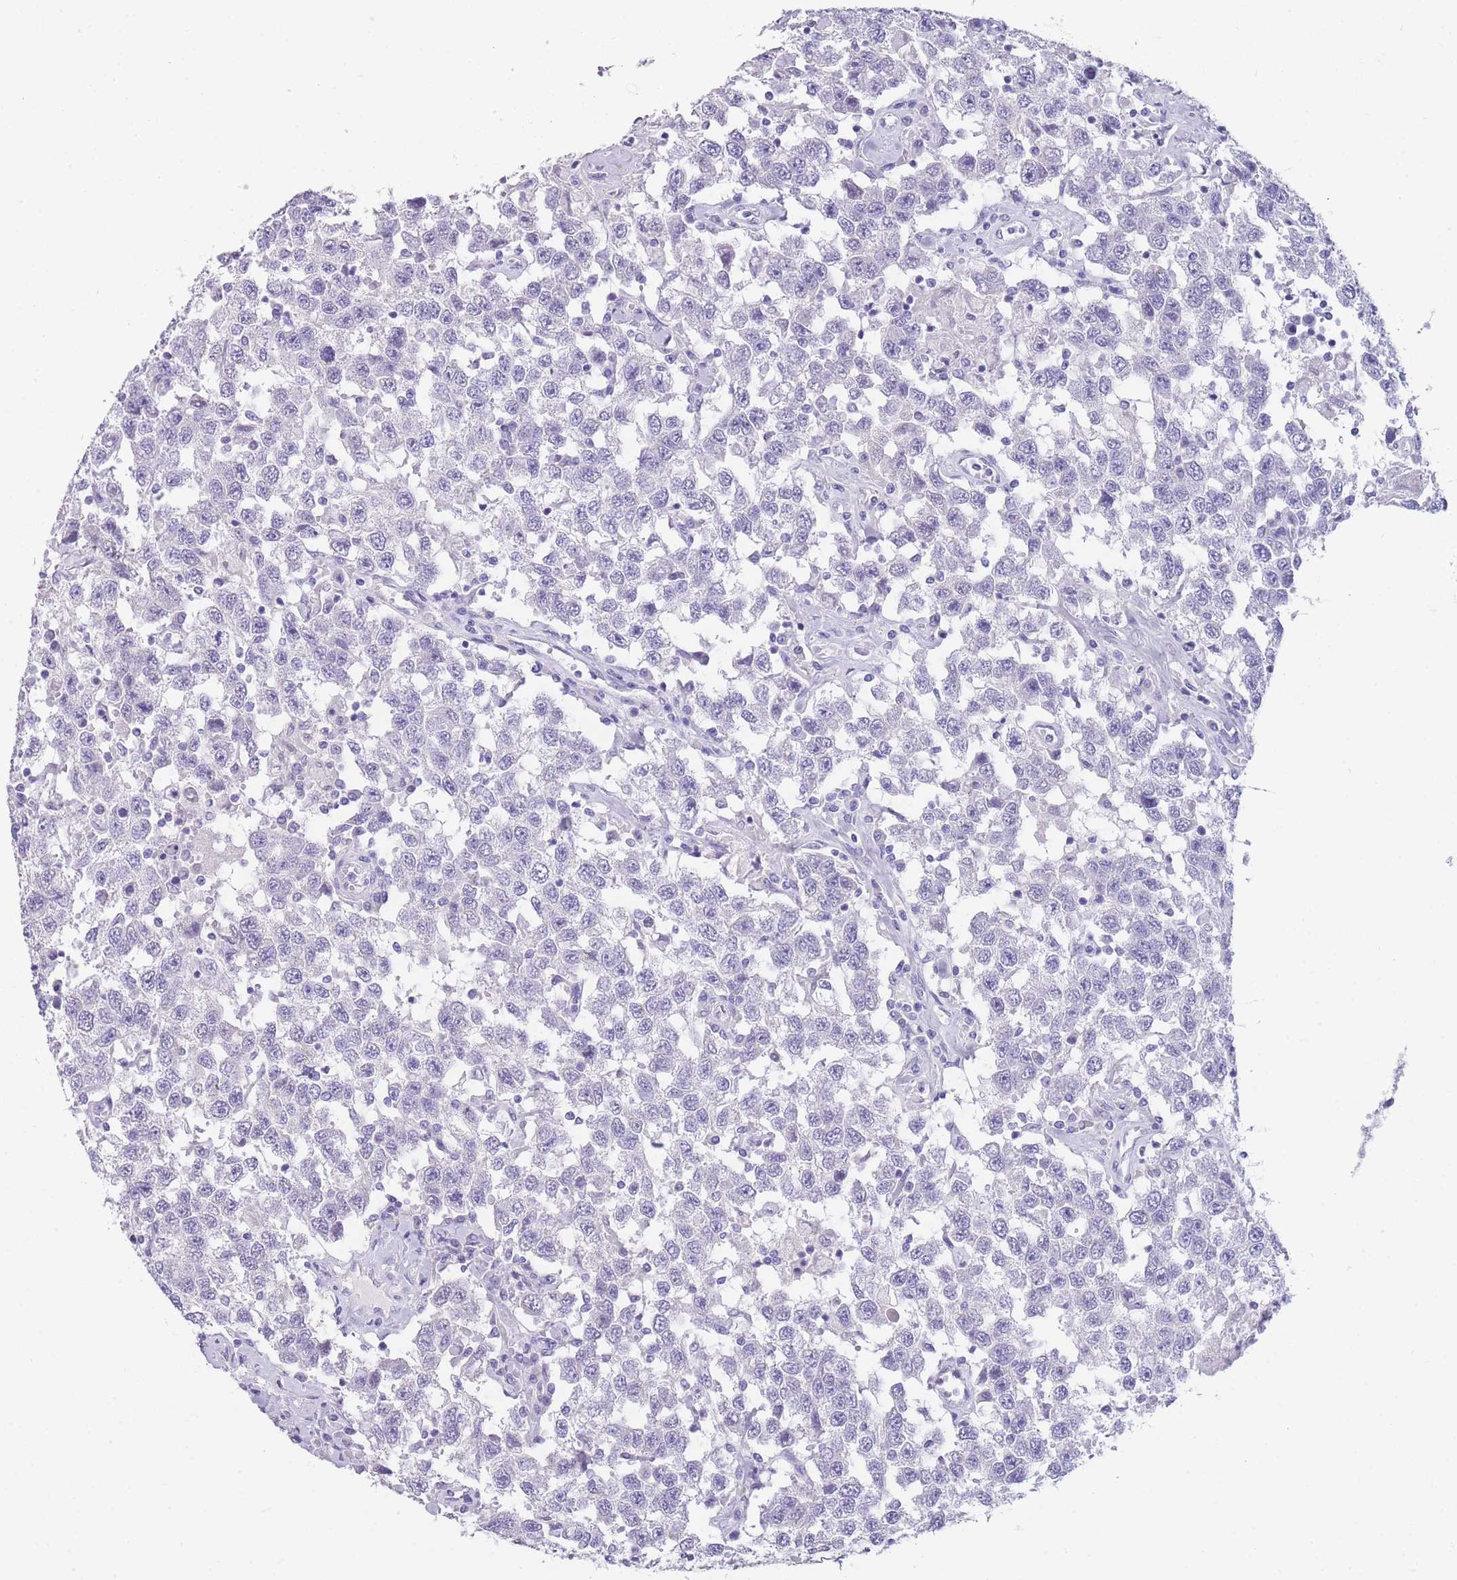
{"staining": {"intensity": "negative", "quantity": "none", "location": "none"}, "tissue": "testis cancer", "cell_type": "Tumor cells", "image_type": "cancer", "snomed": [{"axis": "morphology", "description": "Seminoma, NOS"}, {"axis": "topography", "description": "Testis"}], "caption": "High power microscopy photomicrograph of an IHC histopathology image of testis cancer, revealing no significant expression in tumor cells. (Stains: DAB (3,3'-diaminobenzidine) IHC with hematoxylin counter stain, Microscopy: brightfield microscopy at high magnification).", "gene": "ZNF627", "patient": {"sex": "male", "age": 41}}